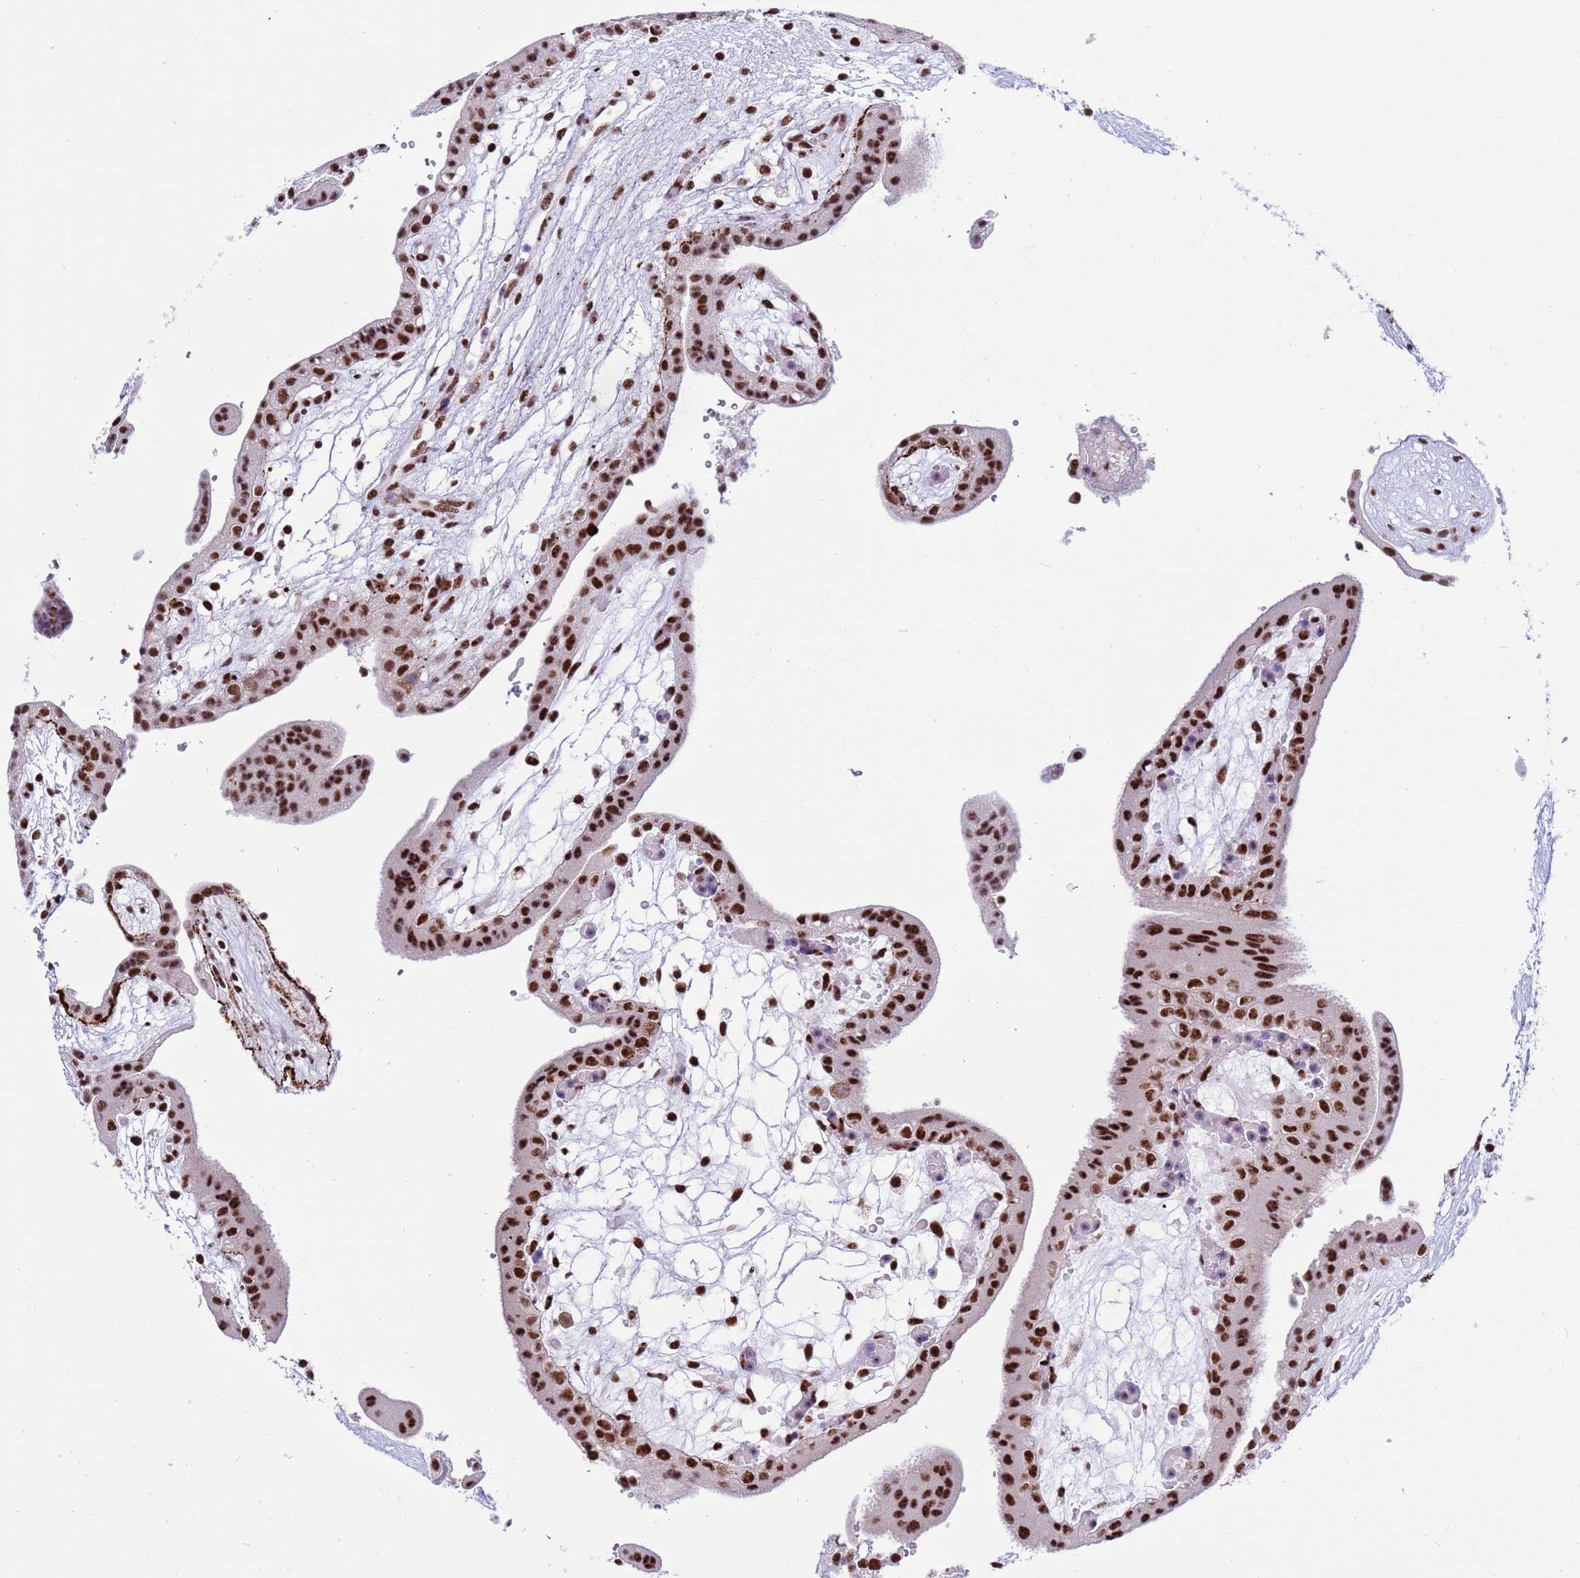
{"staining": {"intensity": "strong", "quantity": ">75%", "location": "nuclear"}, "tissue": "placenta", "cell_type": "Decidual cells", "image_type": "normal", "snomed": [{"axis": "morphology", "description": "Normal tissue, NOS"}, {"axis": "topography", "description": "Placenta"}], "caption": "Immunohistochemical staining of normal human placenta displays >75% levels of strong nuclear protein expression in about >75% of decidual cells.", "gene": "THOC2", "patient": {"sex": "female", "age": 18}}